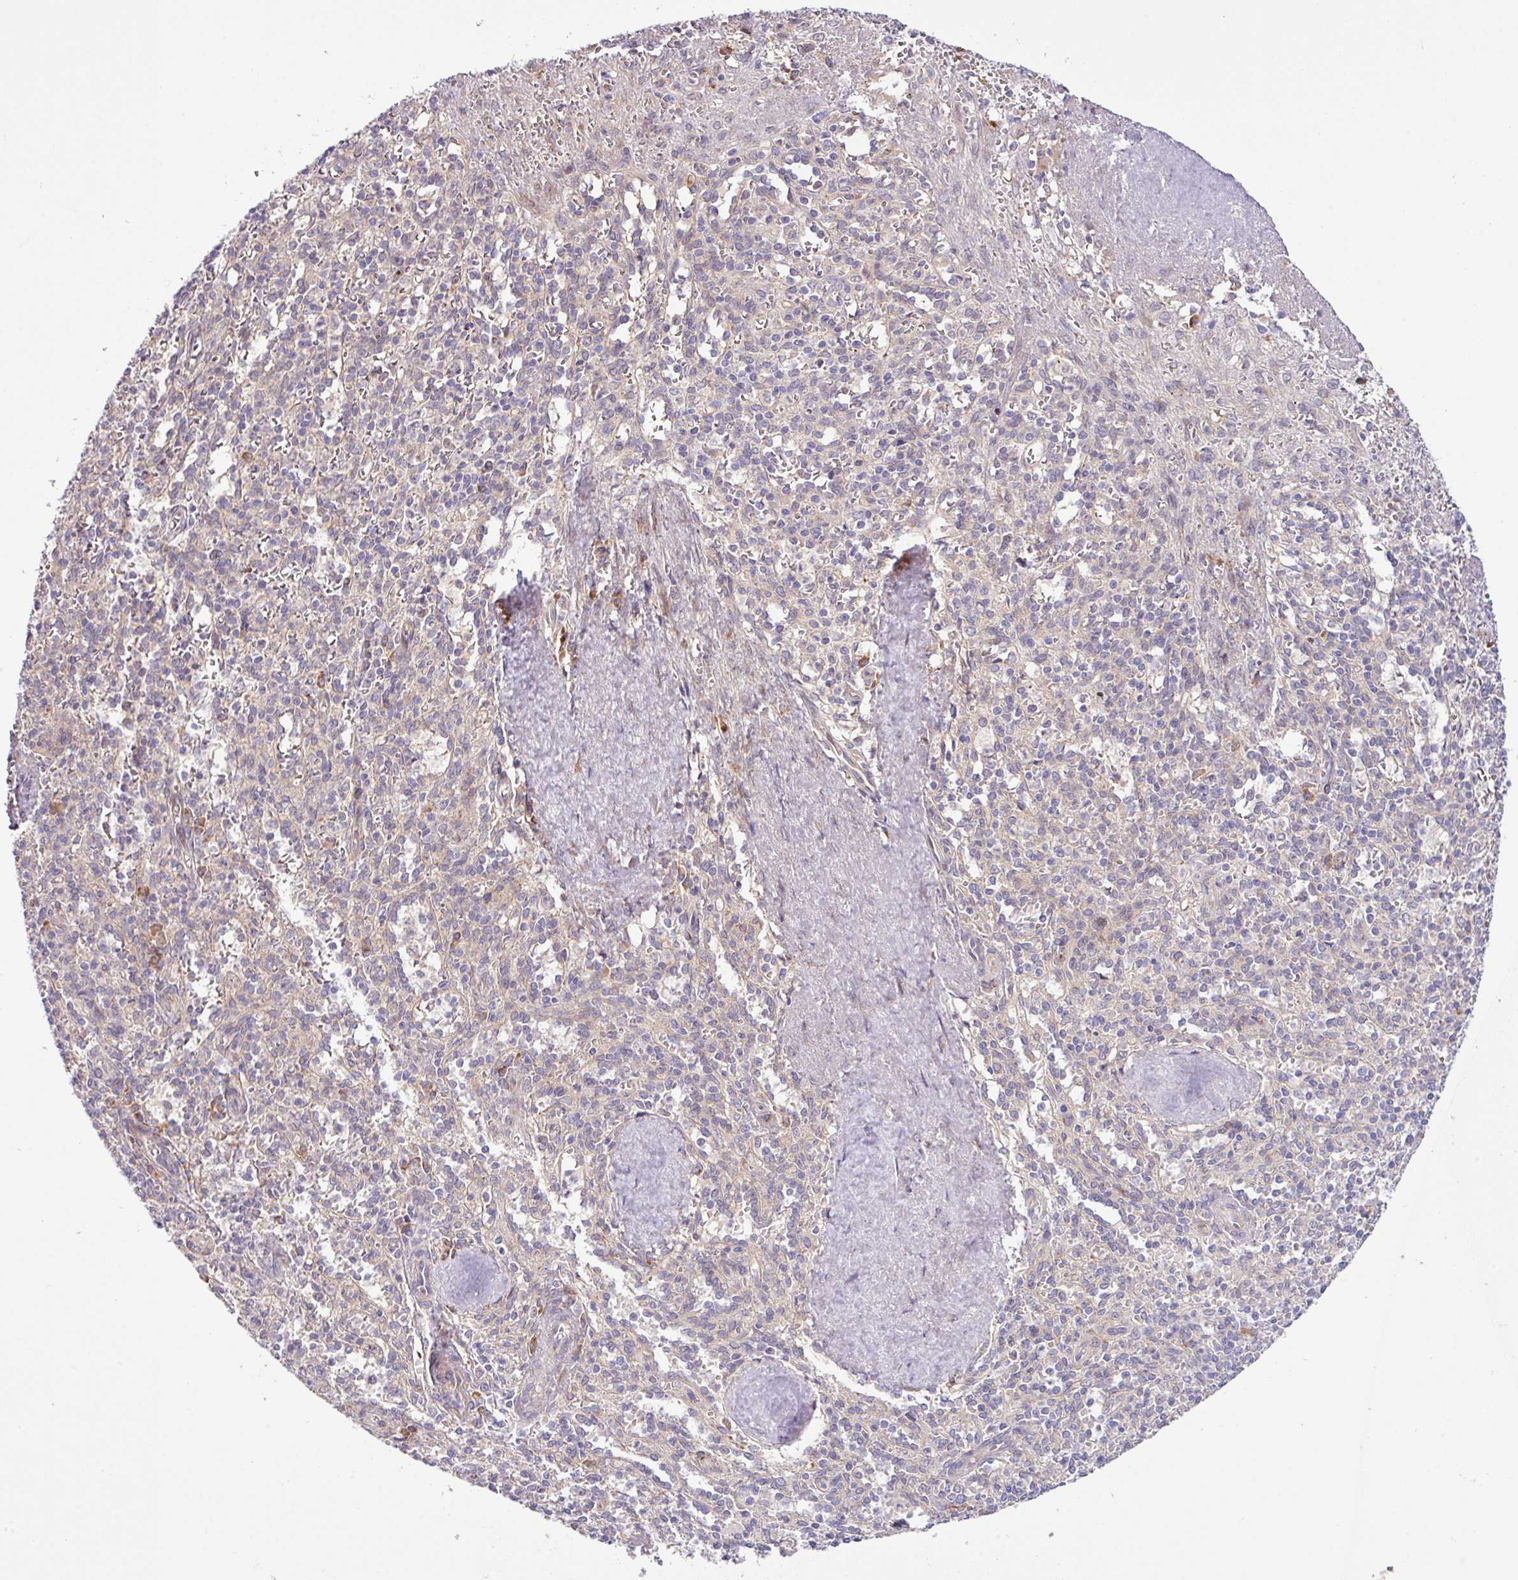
{"staining": {"intensity": "weak", "quantity": "<25%", "location": "cytoplasmic/membranous"}, "tissue": "spleen", "cell_type": "Cells in red pulp", "image_type": "normal", "snomed": [{"axis": "morphology", "description": "Normal tissue, NOS"}, {"axis": "topography", "description": "Spleen"}], "caption": "Immunohistochemistry (IHC) micrograph of benign human spleen stained for a protein (brown), which shows no staining in cells in red pulp.", "gene": "TM2D2", "patient": {"sex": "female", "age": 70}}